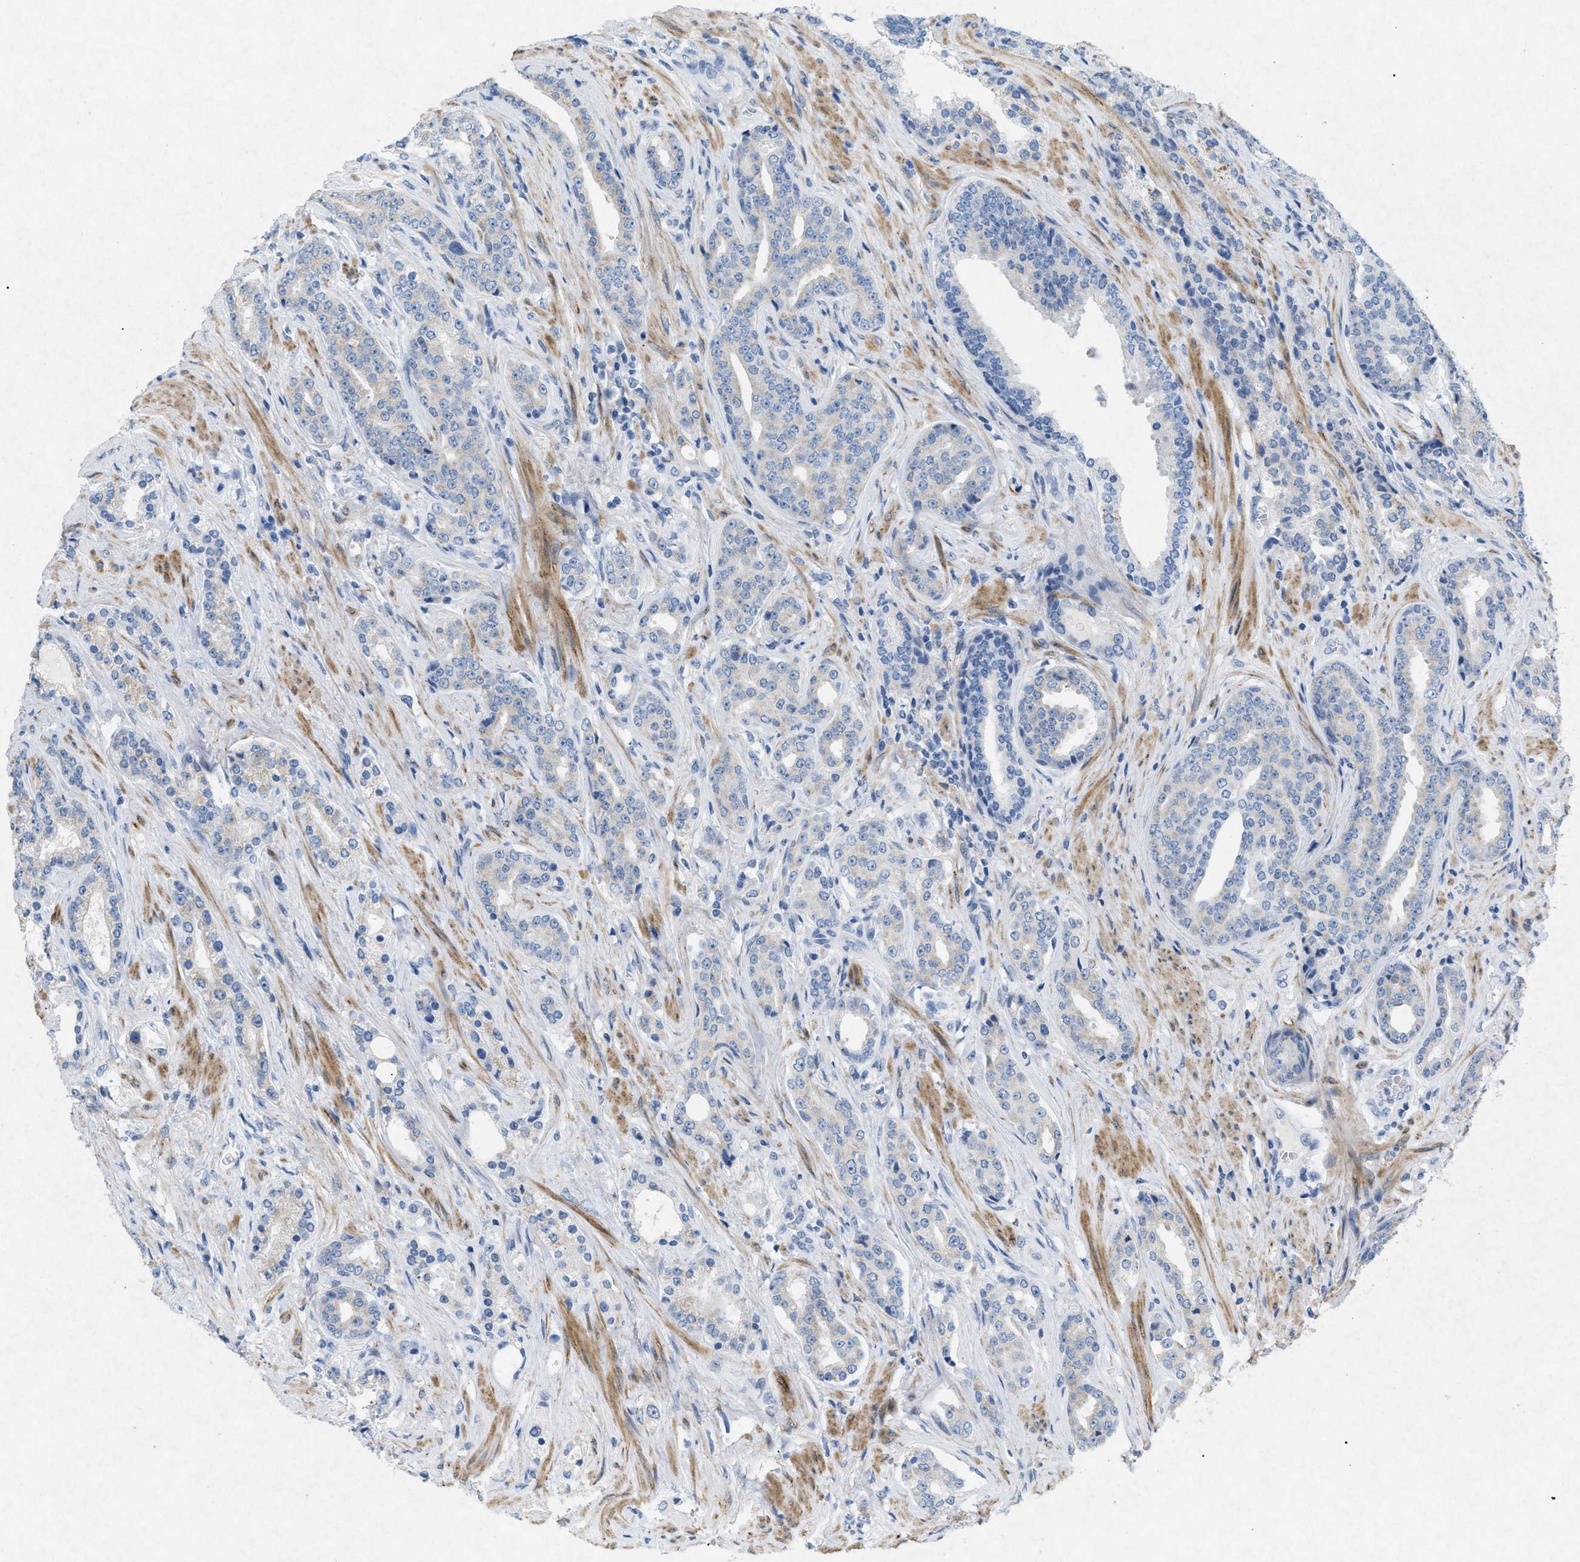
{"staining": {"intensity": "negative", "quantity": "none", "location": "none"}, "tissue": "prostate cancer", "cell_type": "Tumor cells", "image_type": "cancer", "snomed": [{"axis": "morphology", "description": "Adenocarcinoma, High grade"}, {"axis": "topography", "description": "Prostate"}], "caption": "Protein analysis of prostate cancer (high-grade adenocarcinoma) exhibits no significant staining in tumor cells.", "gene": "TASOR", "patient": {"sex": "male", "age": 71}}